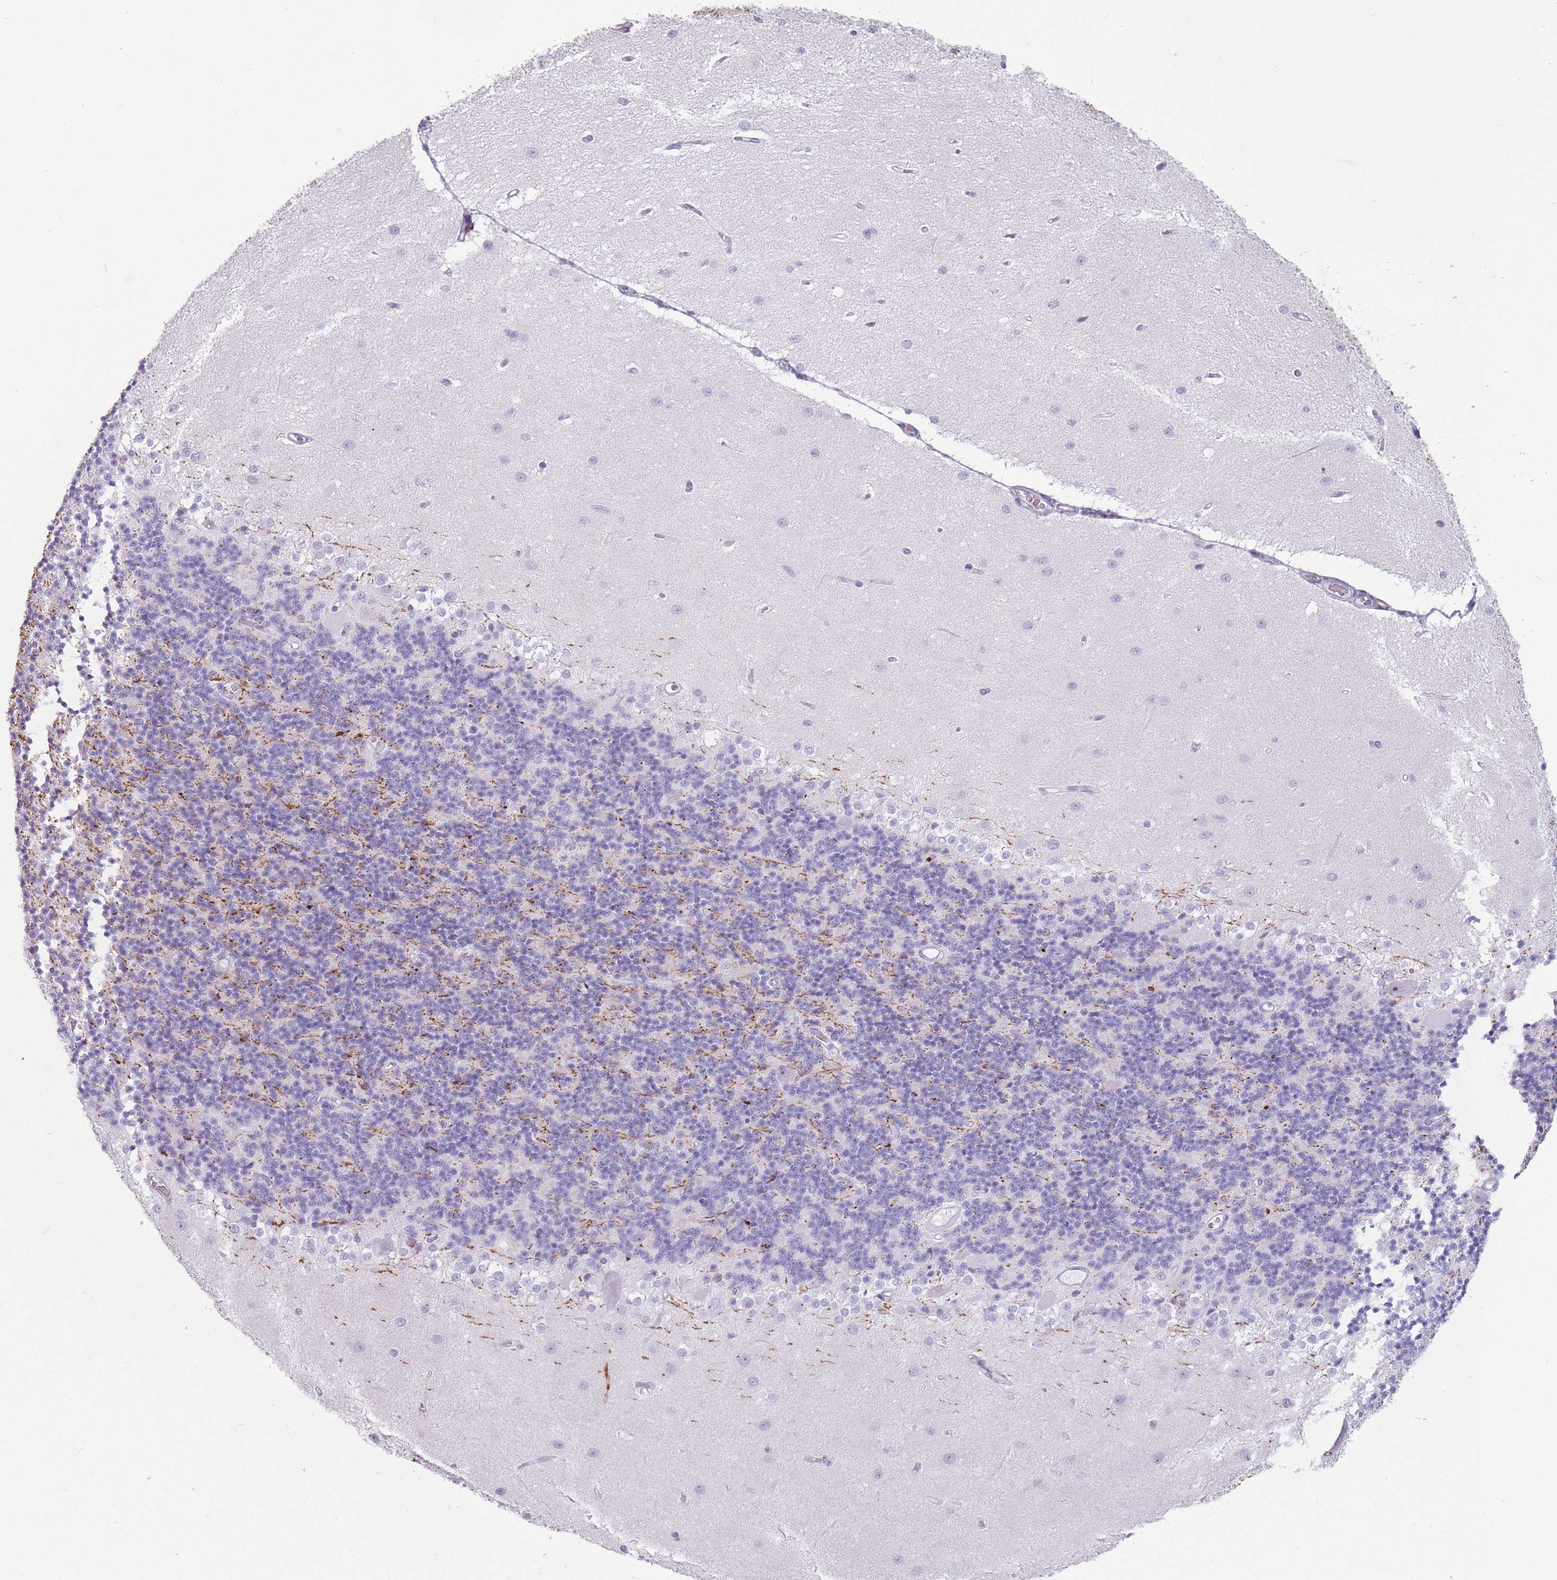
{"staining": {"intensity": "negative", "quantity": "none", "location": "none"}, "tissue": "cerebellum", "cell_type": "Cells in granular layer", "image_type": "normal", "snomed": [{"axis": "morphology", "description": "Normal tissue, NOS"}, {"axis": "topography", "description": "Cerebellum"}], "caption": "A photomicrograph of cerebellum stained for a protein displays no brown staining in cells in granular layer. The staining was performed using DAB (3,3'-diaminobenzidine) to visualize the protein expression in brown, while the nuclei were stained in blue with hematoxylin (Magnification: 20x).", "gene": "PNMA3", "patient": {"sex": "female", "age": 29}}